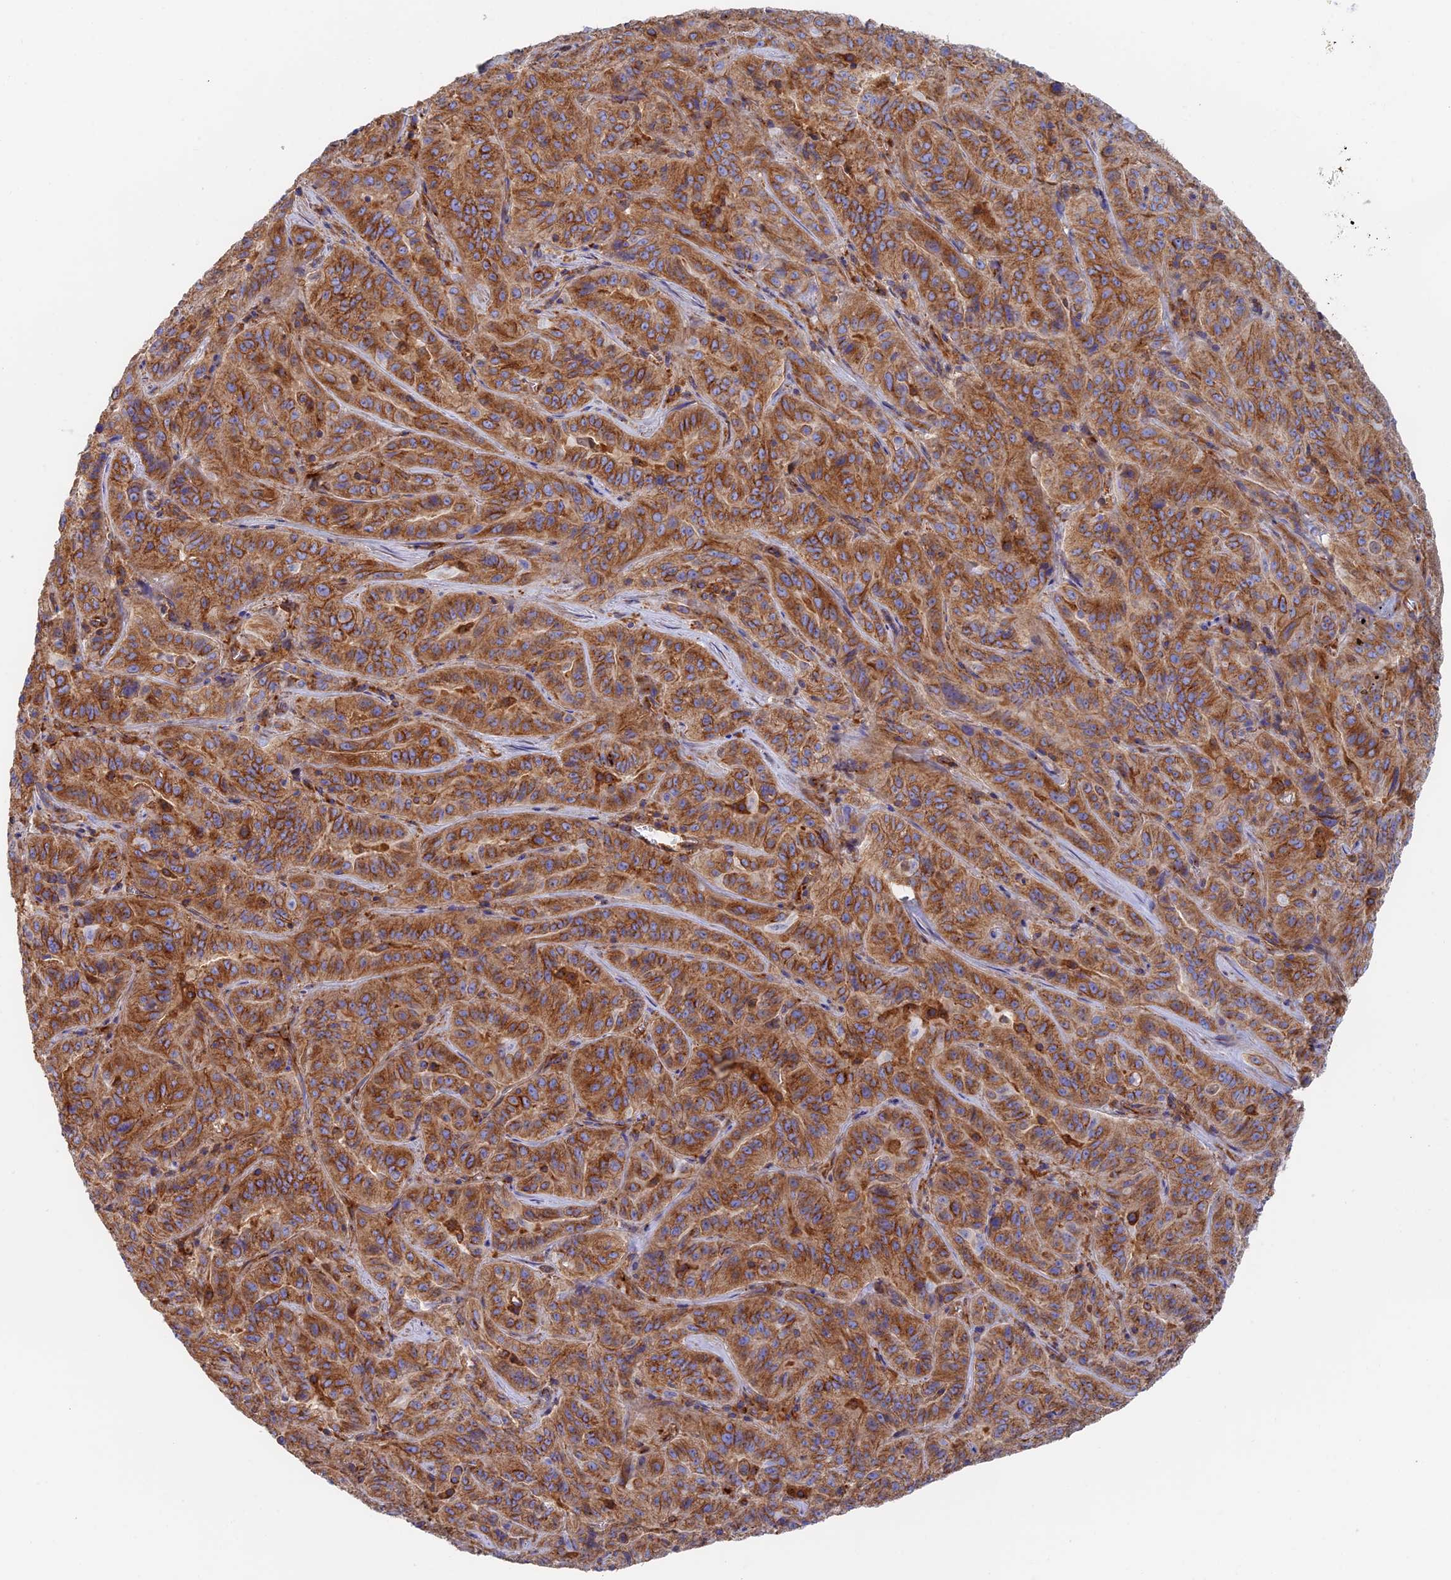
{"staining": {"intensity": "strong", "quantity": ">75%", "location": "cytoplasmic/membranous"}, "tissue": "pancreatic cancer", "cell_type": "Tumor cells", "image_type": "cancer", "snomed": [{"axis": "morphology", "description": "Adenocarcinoma, NOS"}, {"axis": "topography", "description": "Pancreas"}], "caption": "Protein expression analysis of human pancreatic cancer reveals strong cytoplasmic/membranous positivity in approximately >75% of tumor cells.", "gene": "DCTN2", "patient": {"sex": "male", "age": 63}}